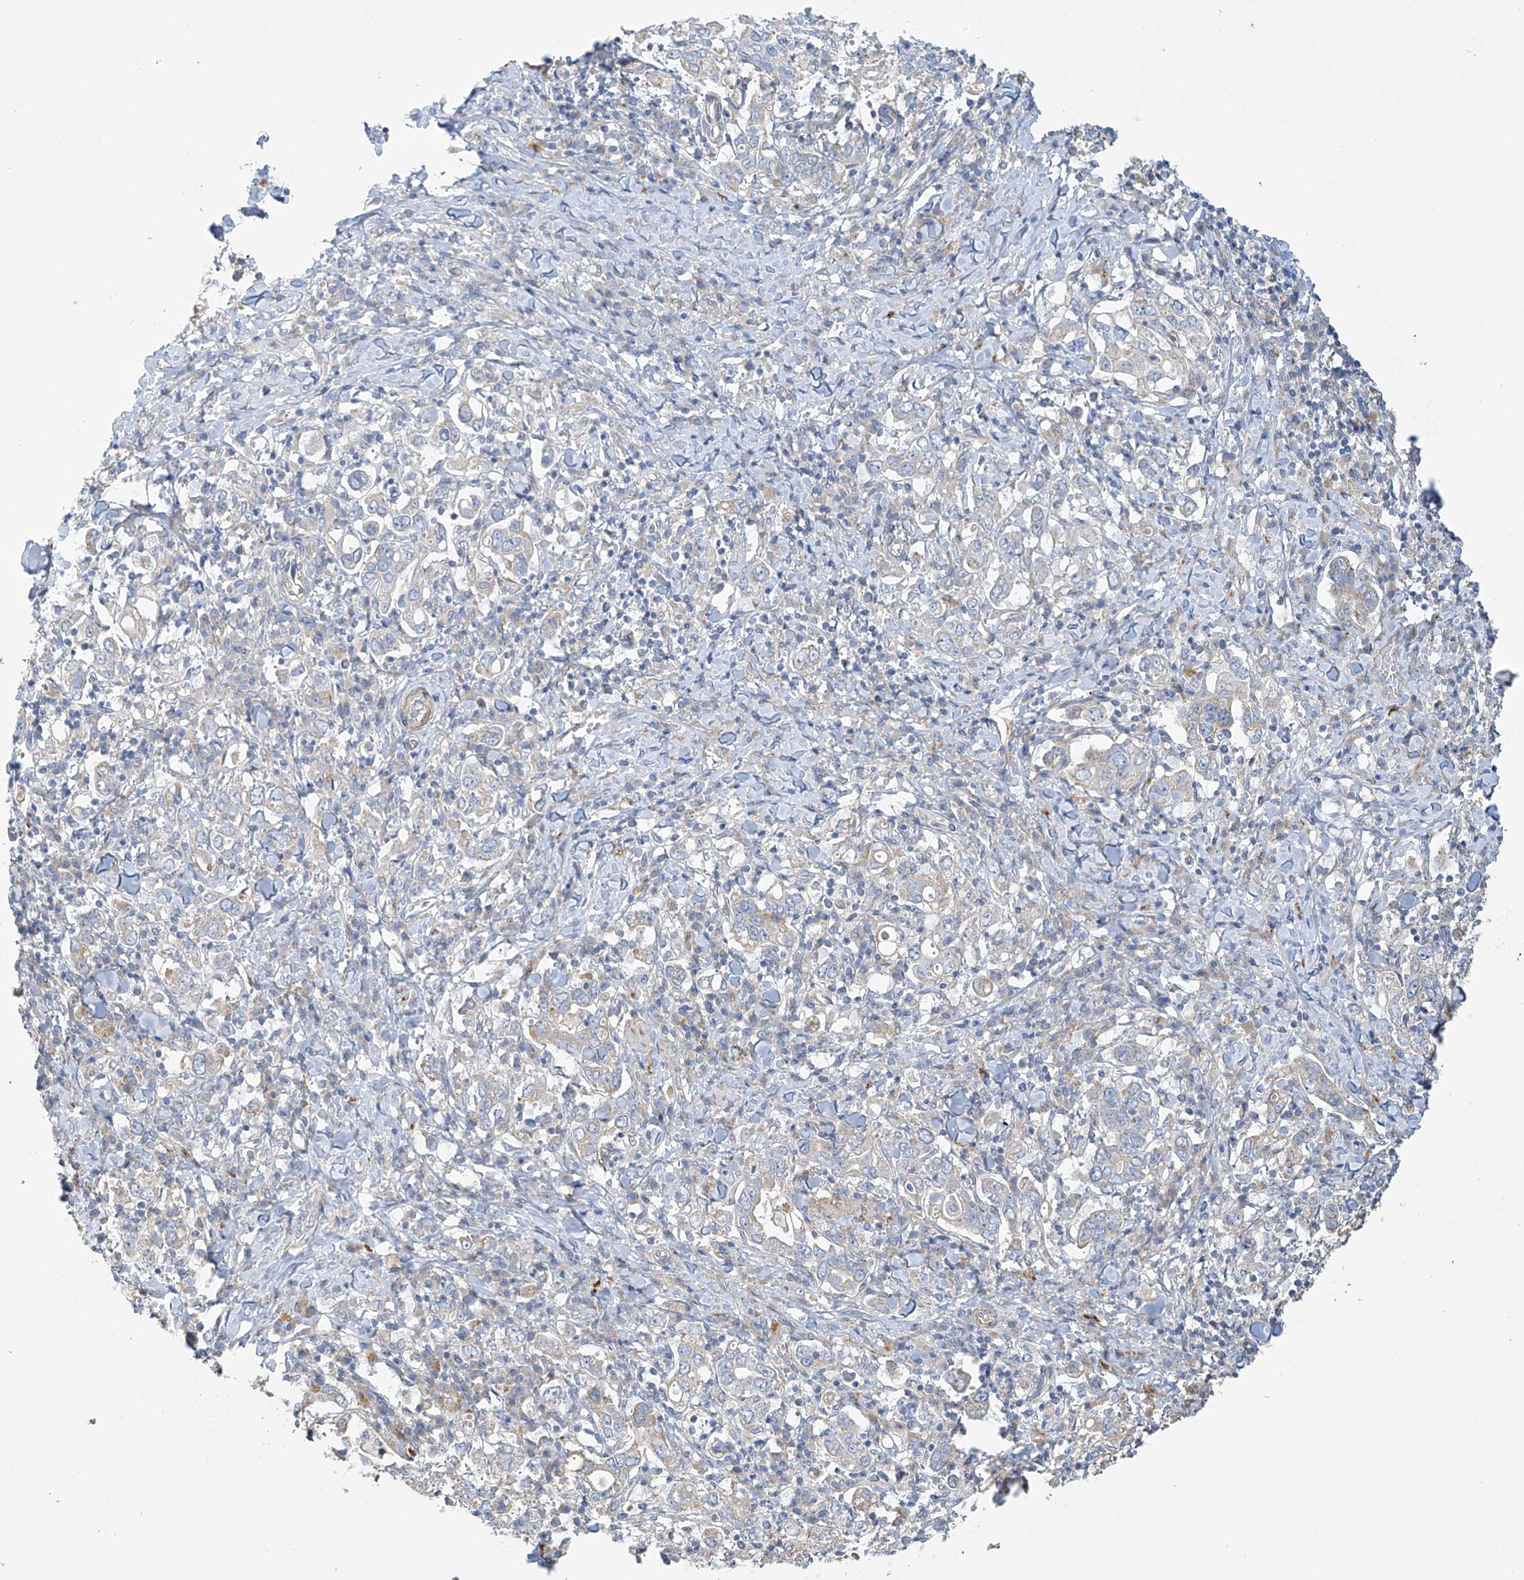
{"staining": {"intensity": "negative", "quantity": "none", "location": "none"}, "tissue": "stomach cancer", "cell_type": "Tumor cells", "image_type": "cancer", "snomed": [{"axis": "morphology", "description": "Adenocarcinoma, NOS"}, {"axis": "topography", "description": "Stomach, upper"}], "caption": "Tumor cells show no significant protein positivity in stomach cancer.", "gene": "ZNF641", "patient": {"sex": "male", "age": 62}}